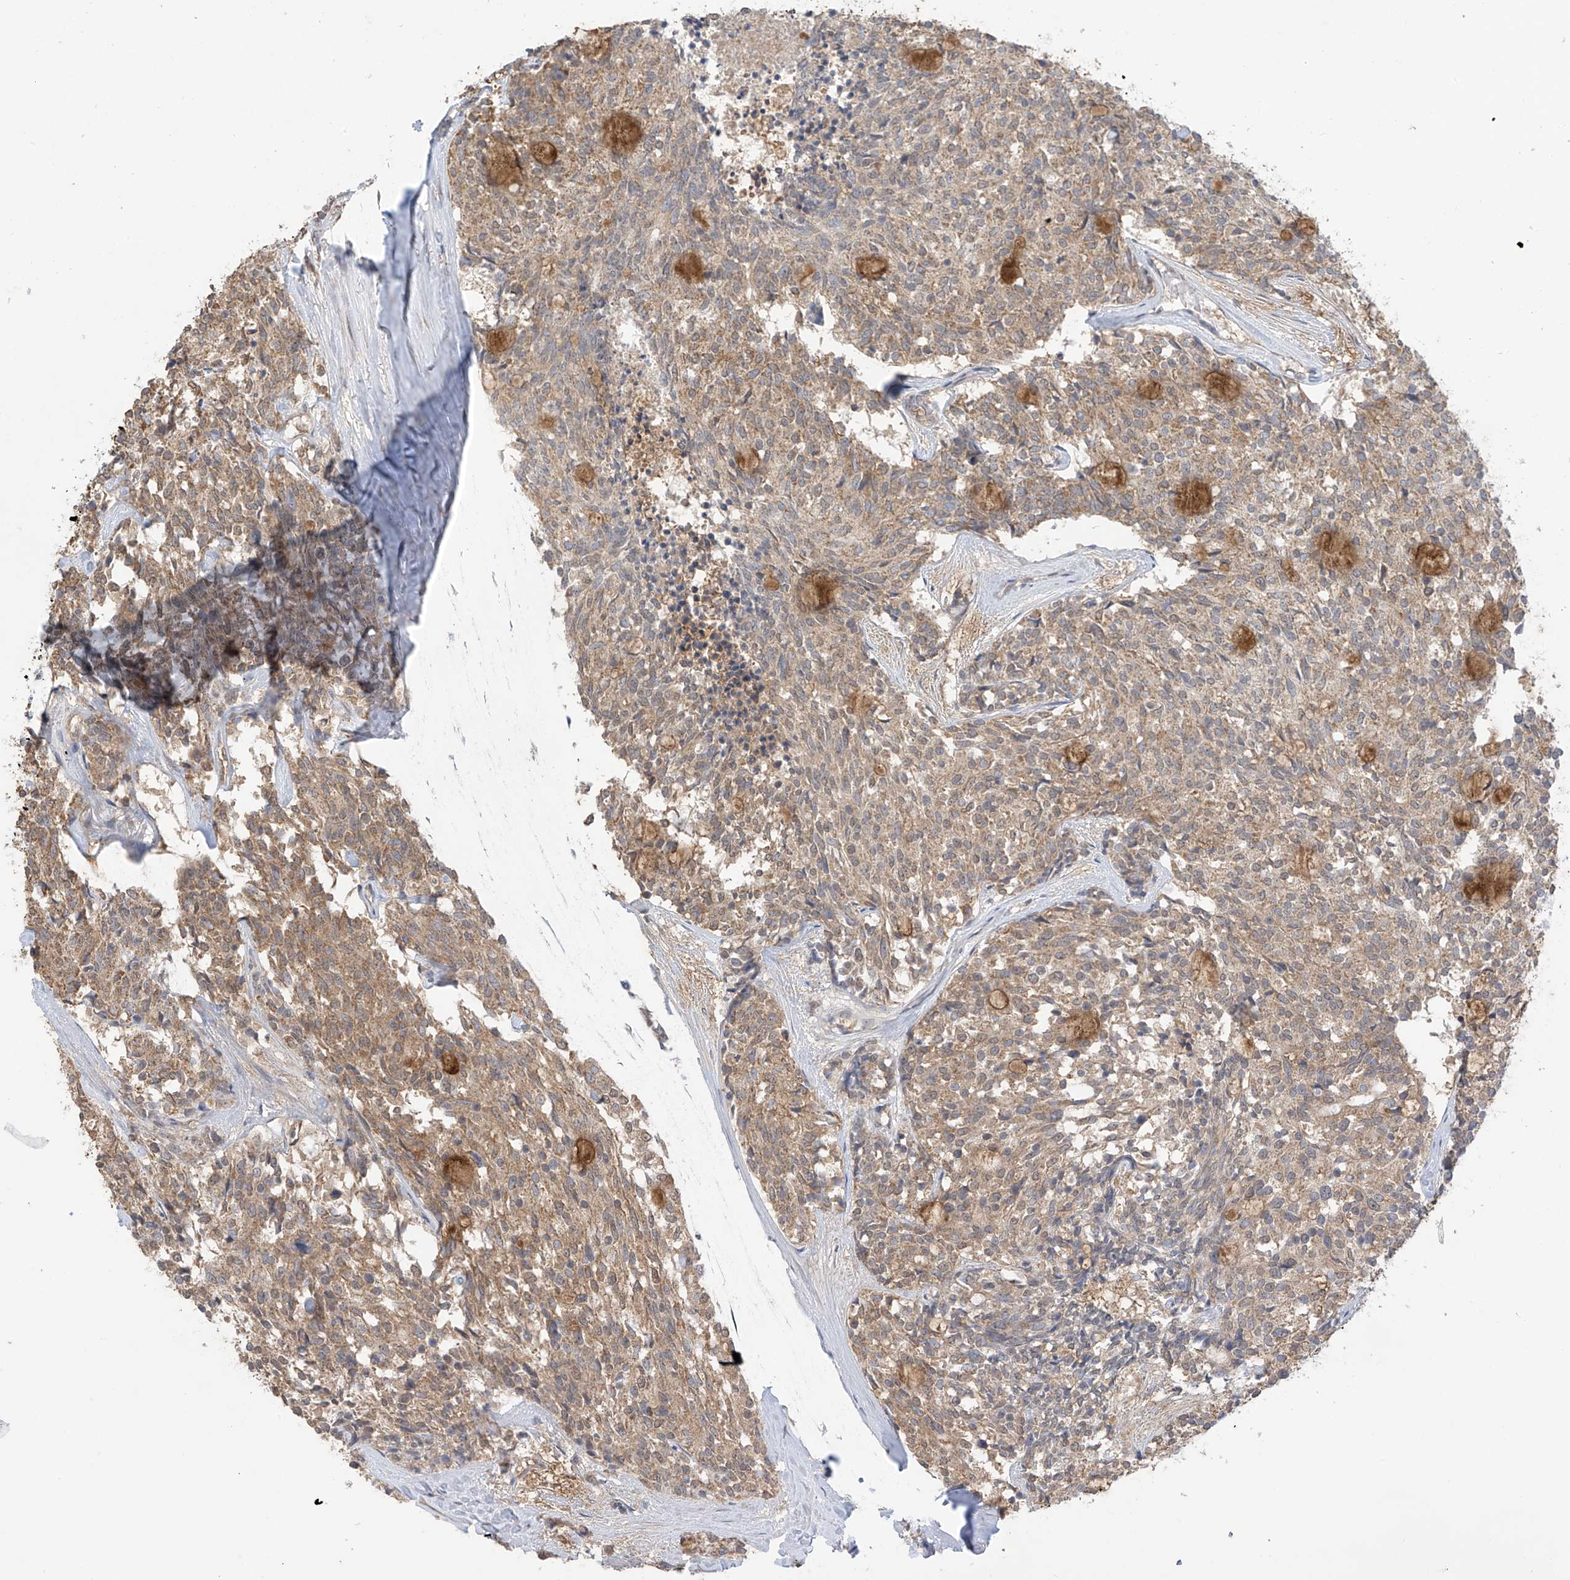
{"staining": {"intensity": "moderate", "quantity": "25%-75%", "location": "cytoplasmic/membranous"}, "tissue": "carcinoid", "cell_type": "Tumor cells", "image_type": "cancer", "snomed": [{"axis": "morphology", "description": "Carcinoid, malignant, NOS"}, {"axis": "topography", "description": "Pancreas"}], "caption": "Immunohistochemistry photomicrograph of human carcinoid stained for a protein (brown), which demonstrates medium levels of moderate cytoplasmic/membranous expression in about 25%-75% of tumor cells.", "gene": "KIAA1522", "patient": {"sex": "female", "age": 54}}